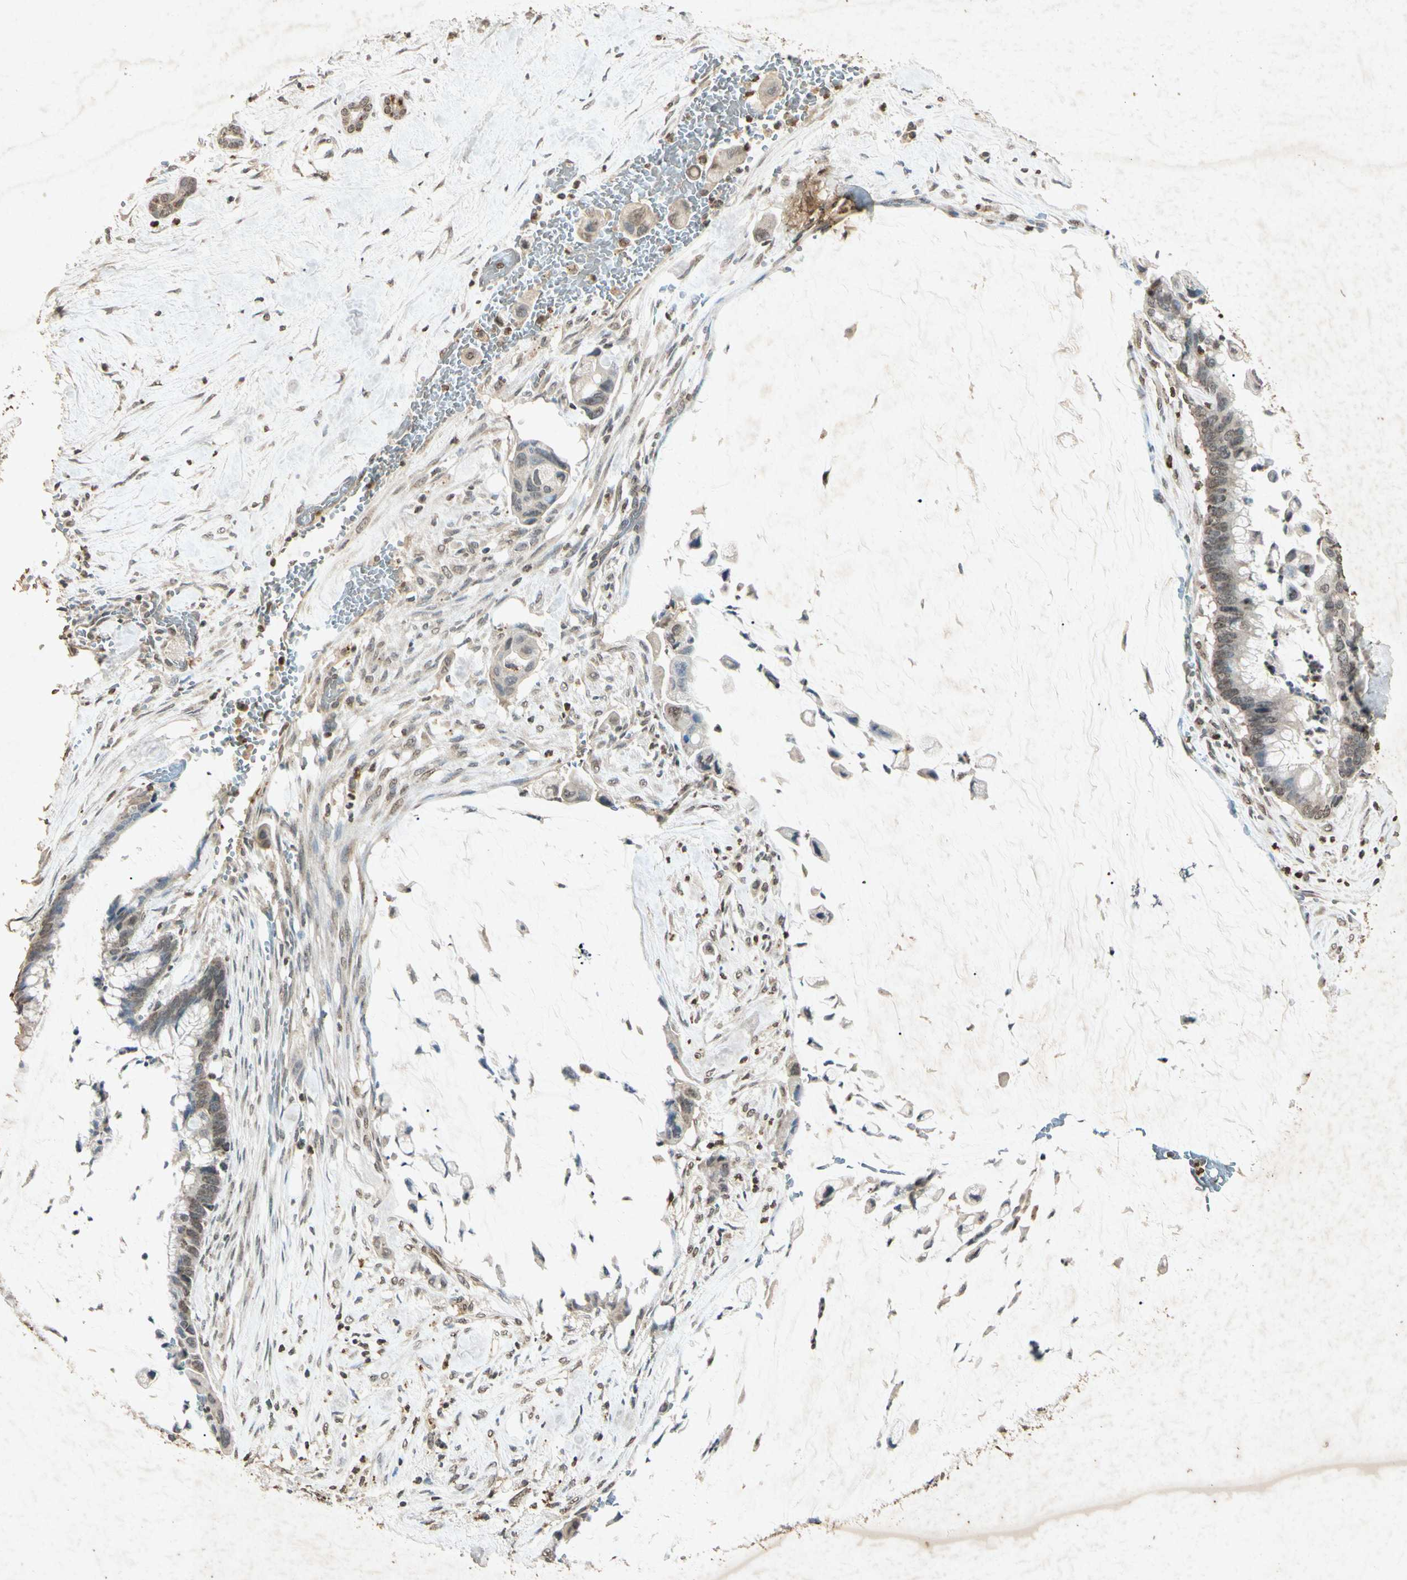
{"staining": {"intensity": "weak", "quantity": ">75%", "location": "cytoplasmic/membranous"}, "tissue": "pancreatic cancer", "cell_type": "Tumor cells", "image_type": "cancer", "snomed": [{"axis": "morphology", "description": "Adenocarcinoma, NOS"}, {"axis": "topography", "description": "Pancreas"}], "caption": "Immunohistochemical staining of human pancreatic adenocarcinoma demonstrates low levels of weak cytoplasmic/membranous protein positivity in approximately >75% of tumor cells.", "gene": "MSRB1", "patient": {"sex": "male", "age": 41}}